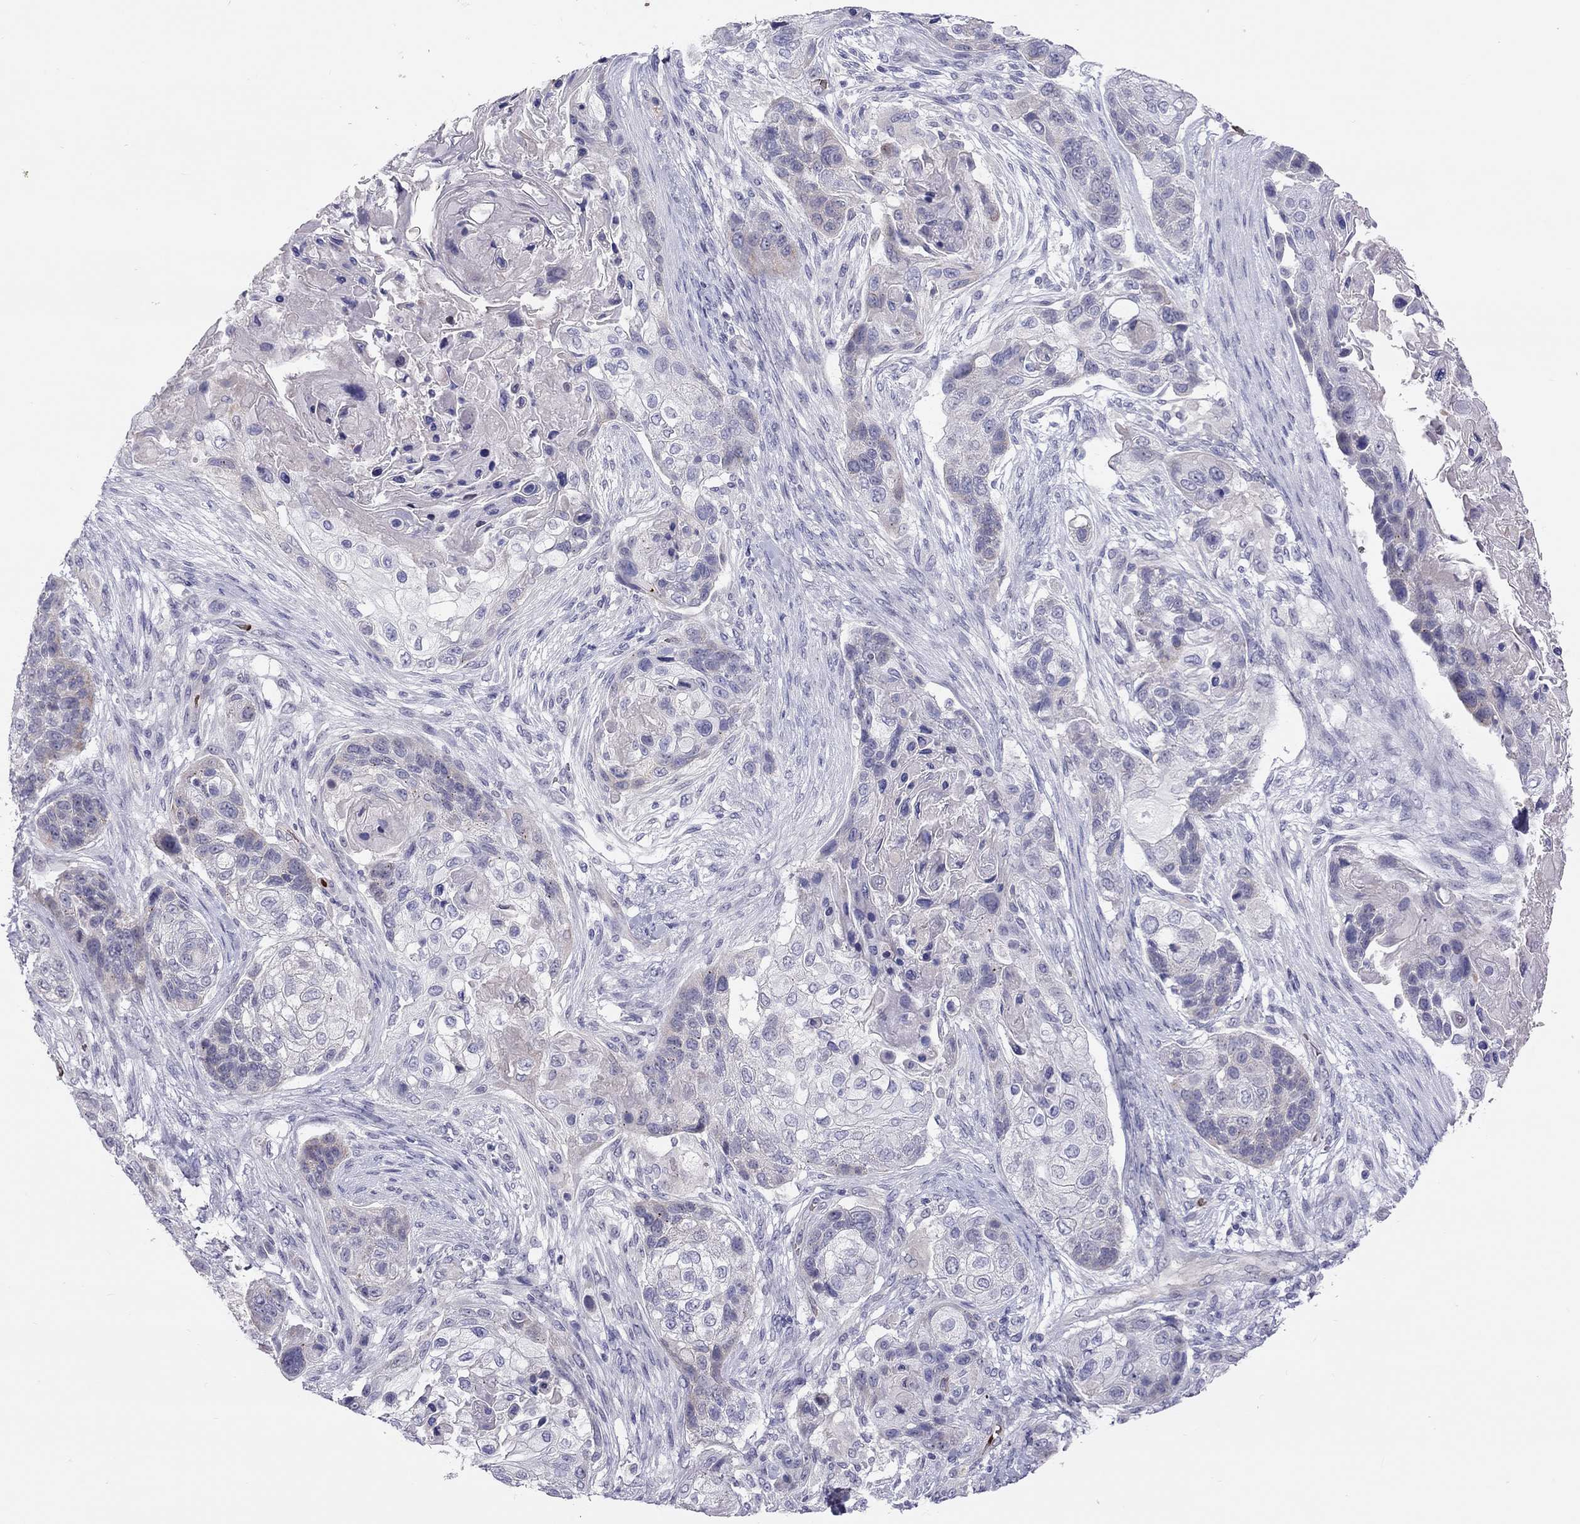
{"staining": {"intensity": "negative", "quantity": "none", "location": "none"}, "tissue": "lung cancer", "cell_type": "Tumor cells", "image_type": "cancer", "snomed": [{"axis": "morphology", "description": "Squamous cell carcinoma, NOS"}, {"axis": "topography", "description": "Lung"}], "caption": "DAB (3,3'-diaminobenzidine) immunohistochemical staining of lung squamous cell carcinoma demonstrates no significant staining in tumor cells.", "gene": "FRMD1", "patient": {"sex": "male", "age": 69}}